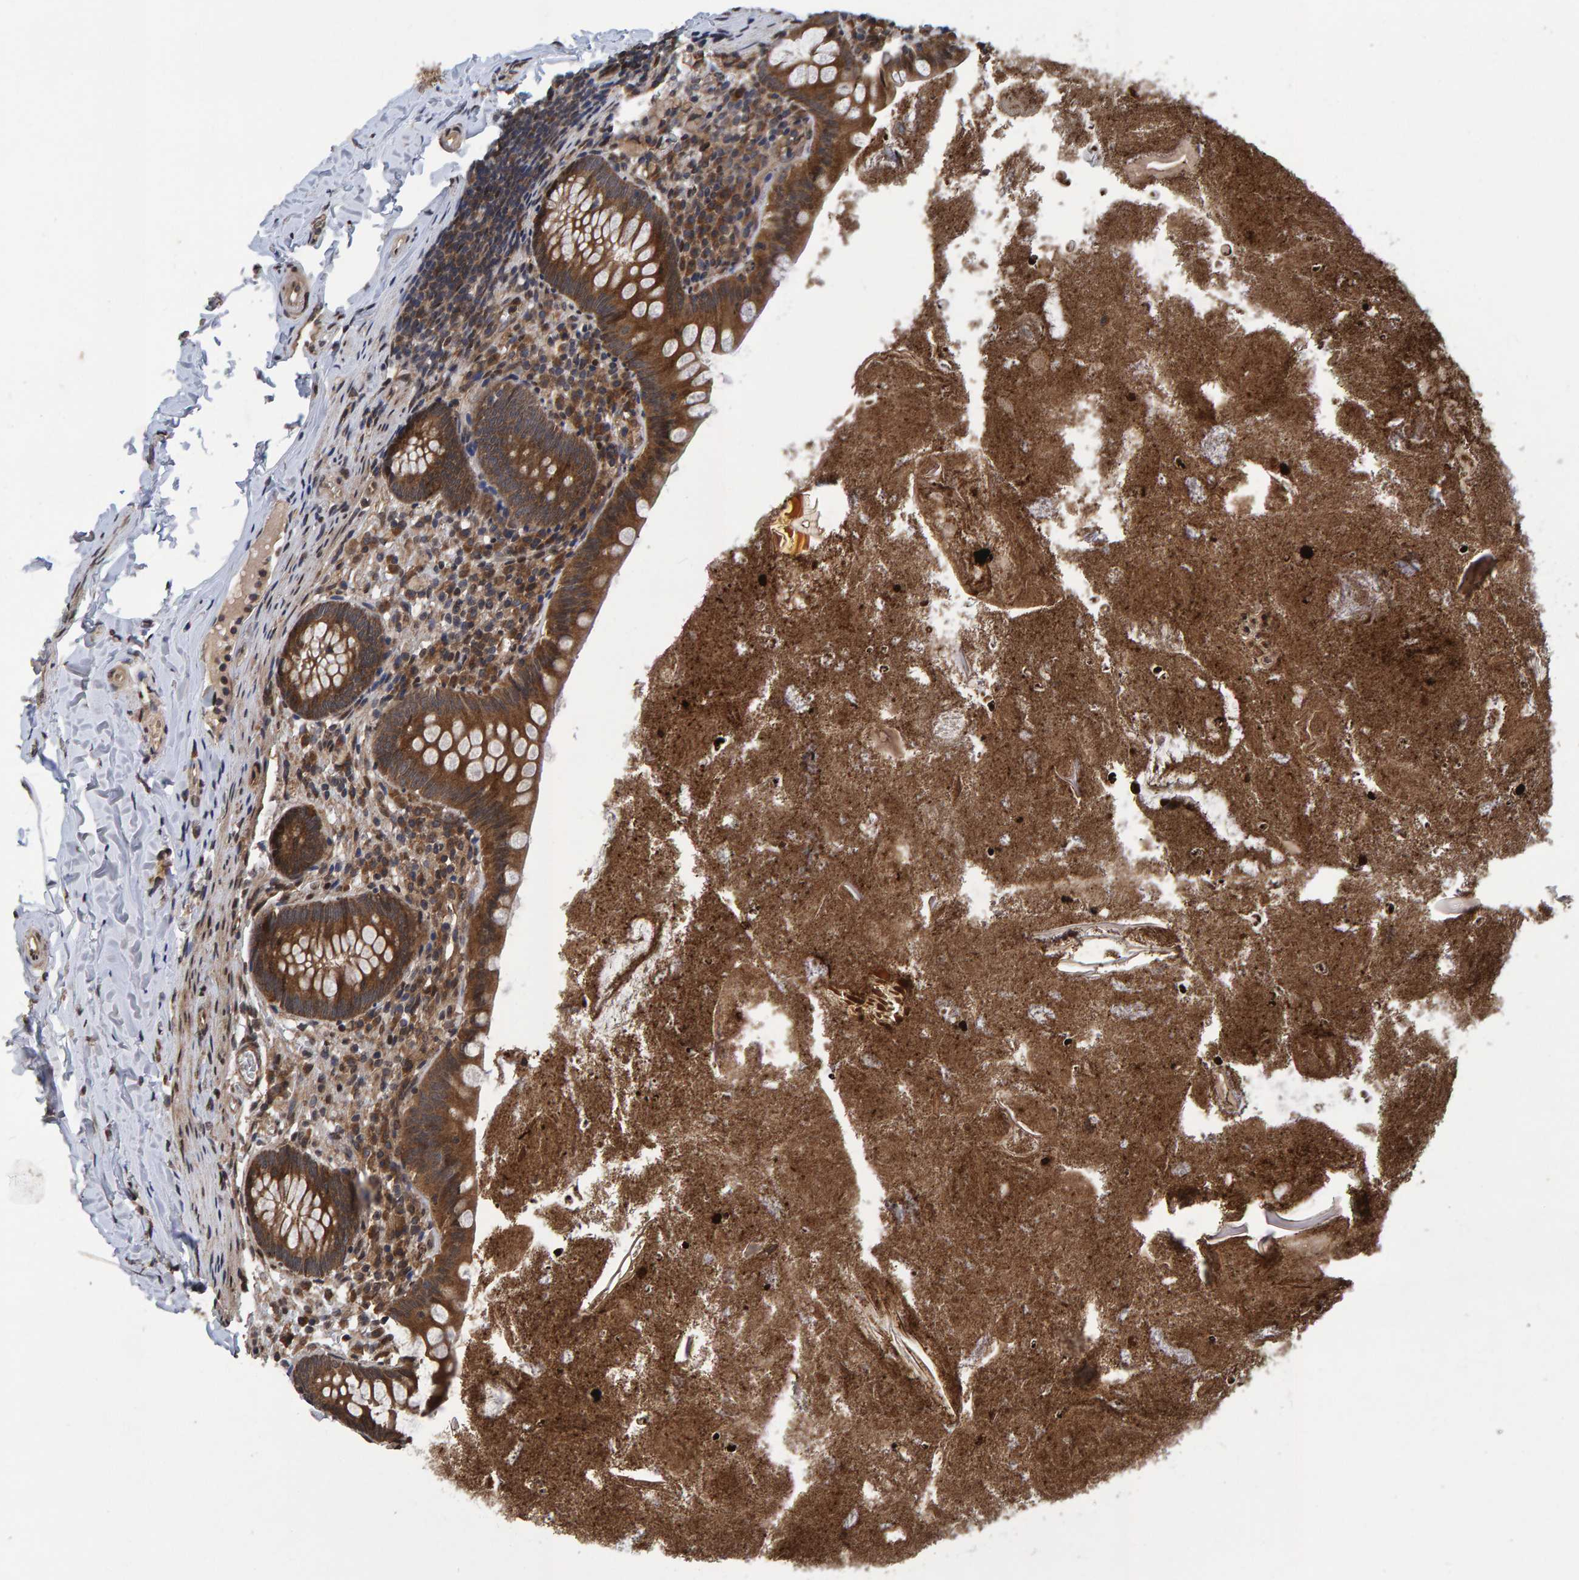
{"staining": {"intensity": "moderate", "quantity": ">75%", "location": "cytoplasmic/membranous"}, "tissue": "appendix", "cell_type": "Glandular cells", "image_type": "normal", "snomed": [{"axis": "morphology", "description": "Normal tissue, NOS"}, {"axis": "topography", "description": "Appendix"}], "caption": "A histopathology image of appendix stained for a protein demonstrates moderate cytoplasmic/membranous brown staining in glandular cells. (Brightfield microscopy of DAB IHC at high magnification).", "gene": "GAB2", "patient": {"sex": "male", "age": 52}}